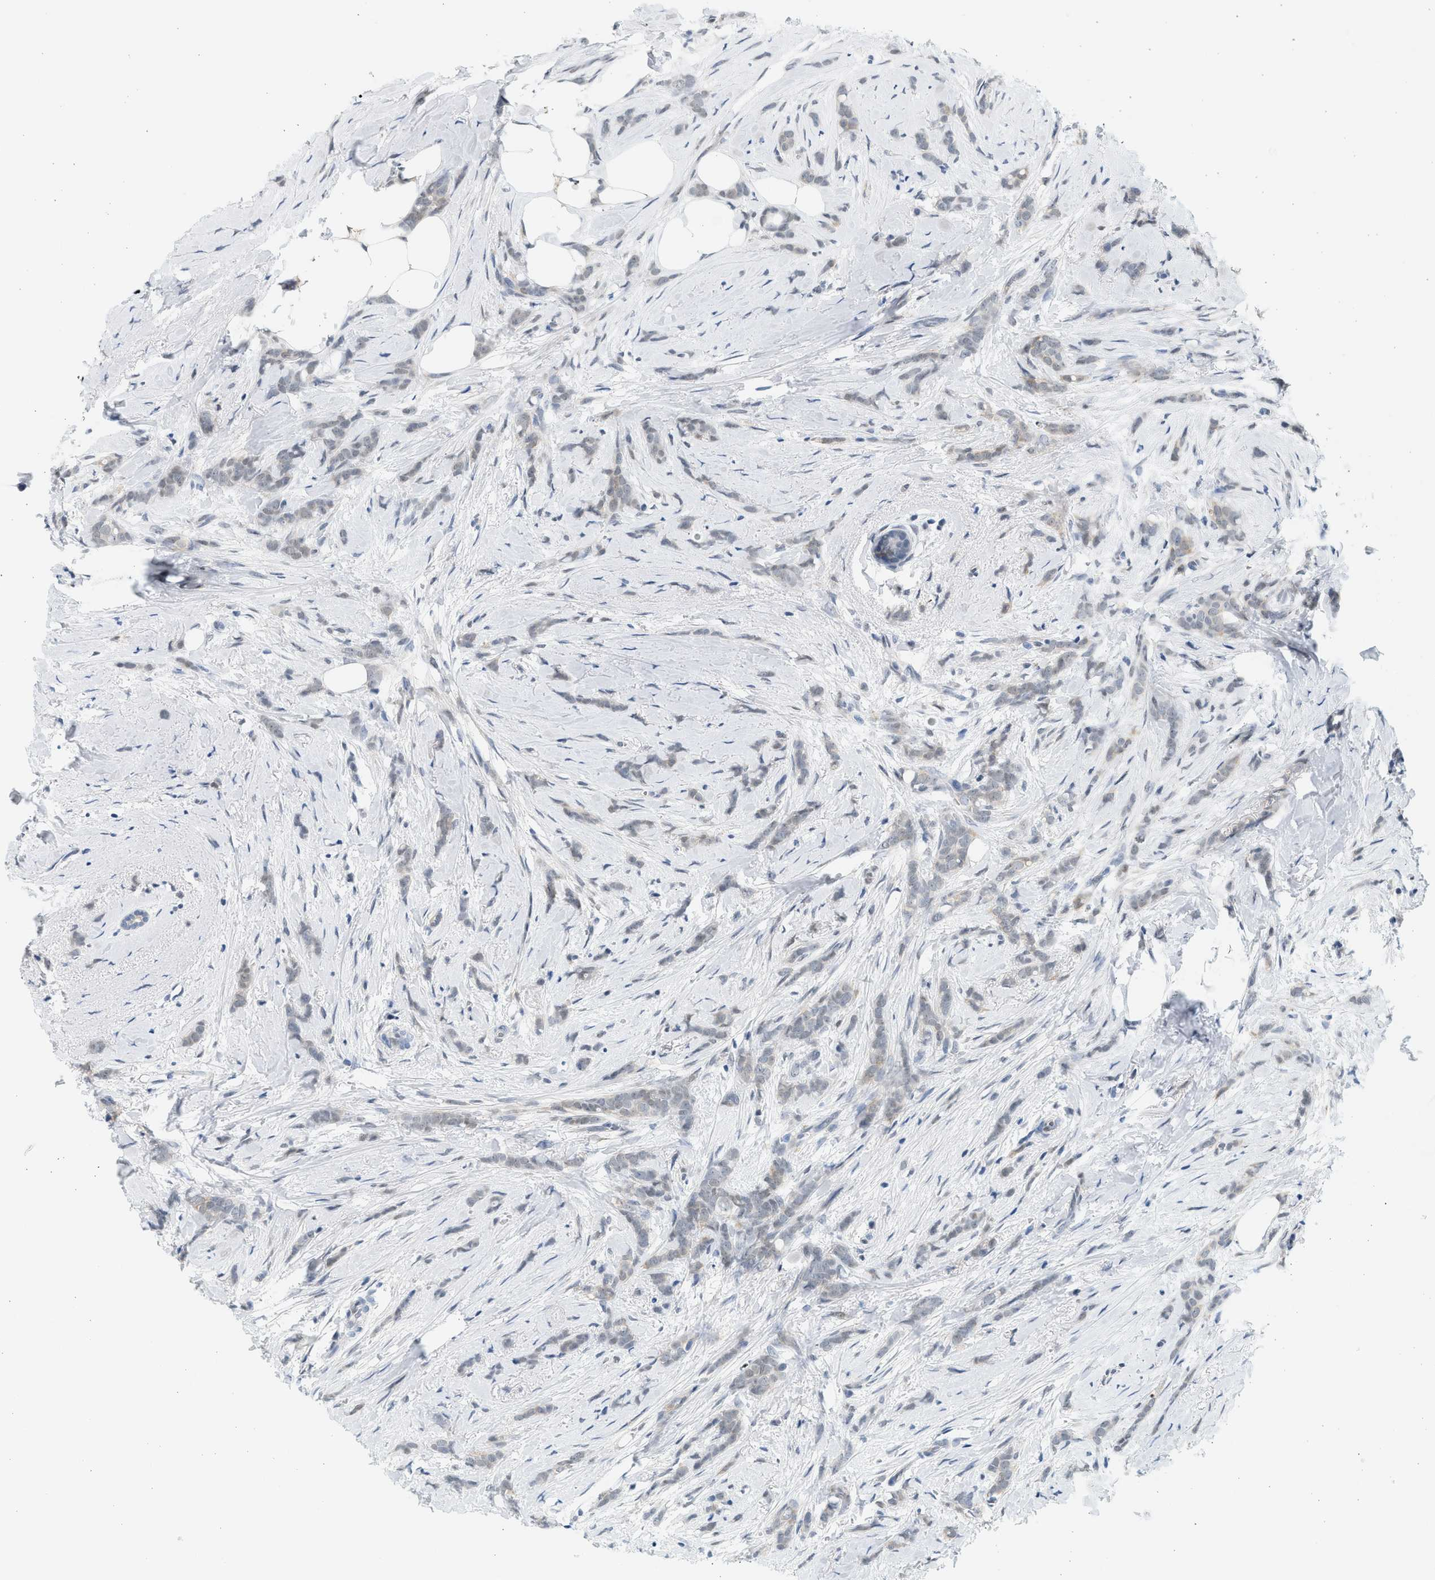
{"staining": {"intensity": "negative", "quantity": "none", "location": "none"}, "tissue": "breast cancer", "cell_type": "Tumor cells", "image_type": "cancer", "snomed": [{"axis": "morphology", "description": "Lobular carcinoma, in situ"}, {"axis": "morphology", "description": "Lobular carcinoma"}, {"axis": "topography", "description": "Breast"}], "caption": "Immunohistochemistry image of breast cancer (lobular carcinoma in situ) stained for a protein (brown), which displays no staining in tumor cells.", "gene": "HIPK1", "patient": {"sex": "female", "age": 41}}